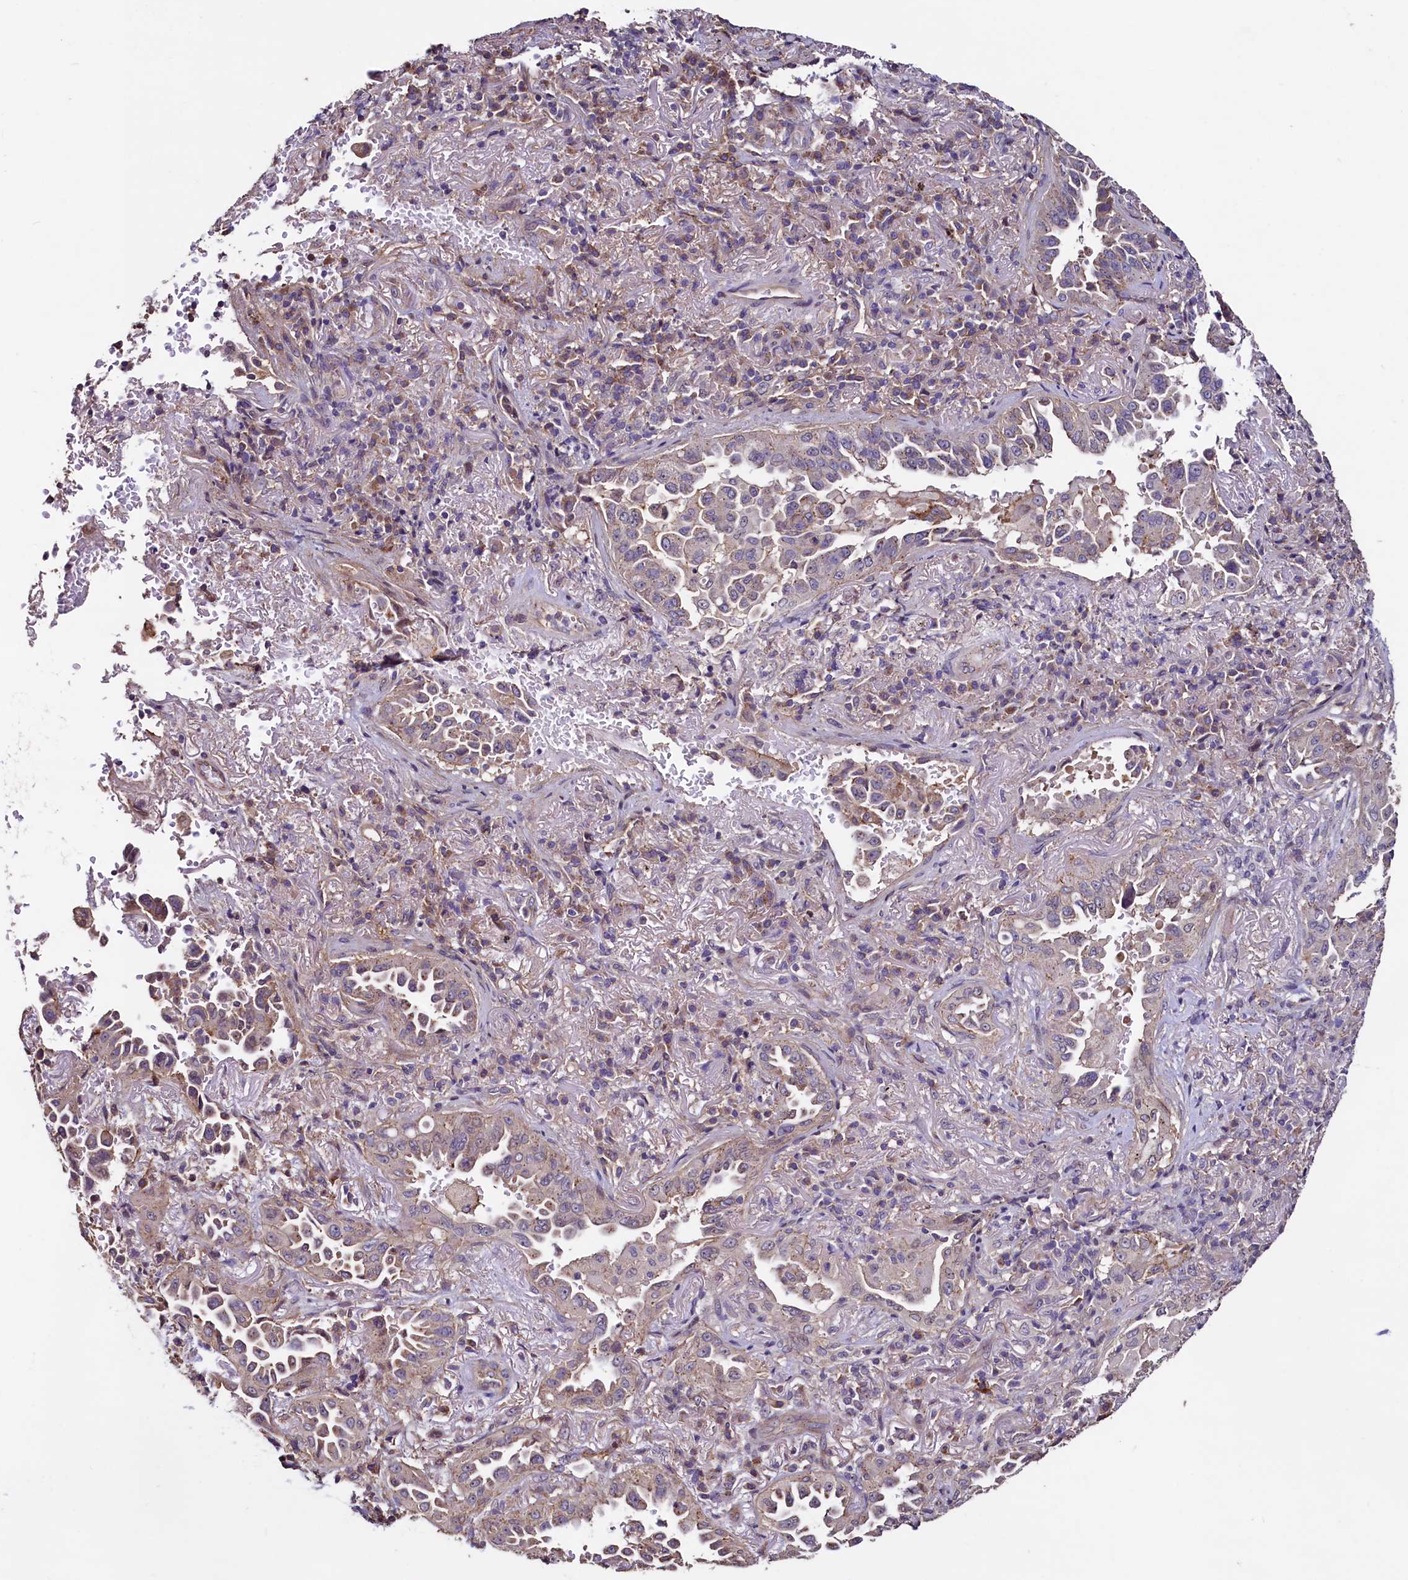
{"staining": {"intensity": "weak", "quantity": "<25%", "location": "cytoplasmic/membranous"}, "tissue": "lung cancer", "cell_type": "Tumor cells", "image_type": "cancer", "snomed": [{"axis": "morphology", "description": "Adenocarcinoma, NOS"}, {"axis": "topography", "description": "Lung"}], "caption": "DAB immunohistochemical staining of lung cancer demonstrates no significant positivity in tumor cells. (DAB (3,3'-diaminobenzidine) immunohistochemistry (IHC) with hematoxylin counter stain).", "gene": "PALM", "patient": {"sex": "female", "age": 69}}